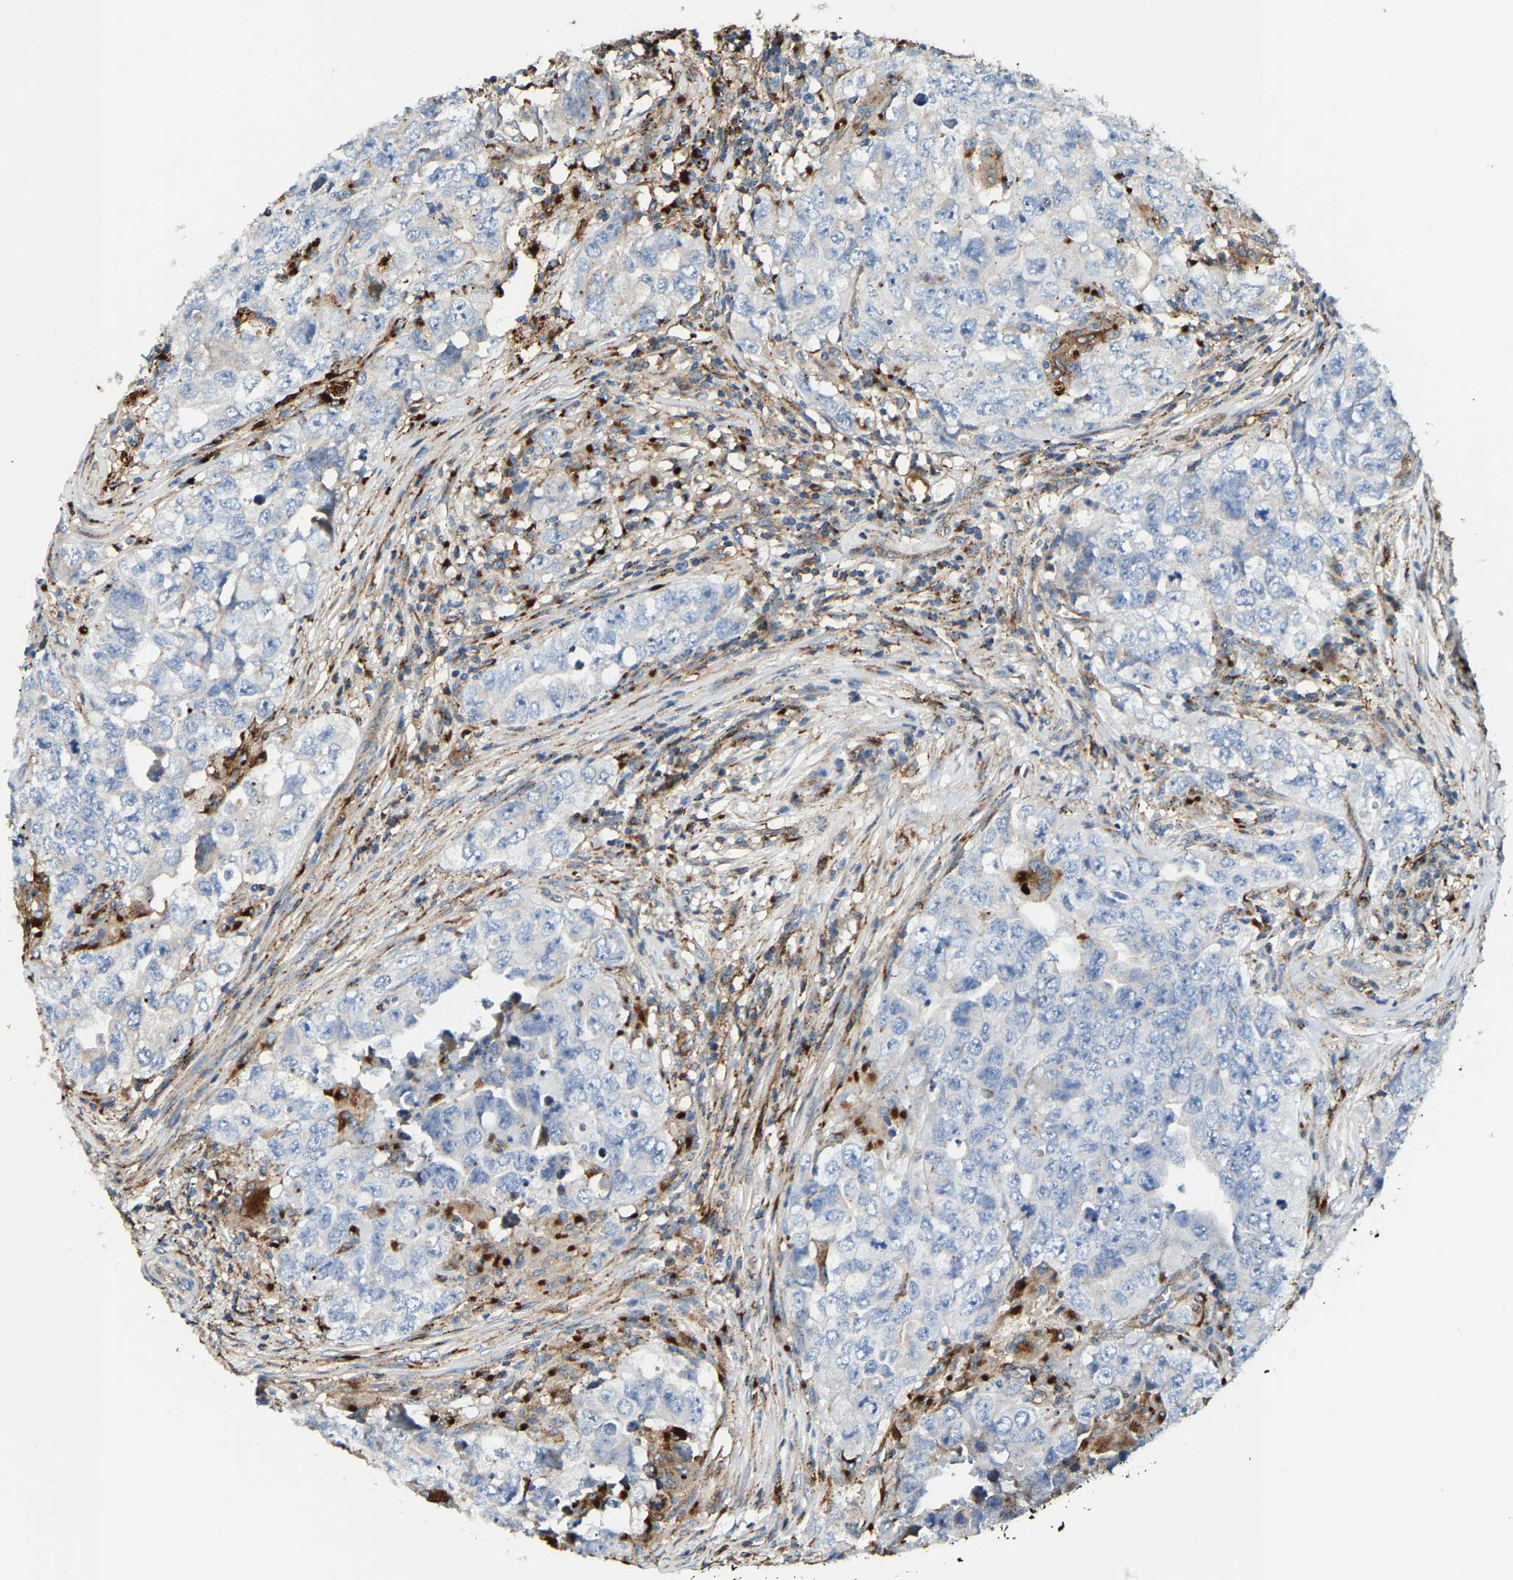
{"staining": {"intensity": "negative", "quantity": "none", "location": "none"}, "tissue": "testis cancer", "cell_type": "Tumor cells", "image_type": "cancer", "snomed": [{"axis": "morphology", "description": "Seminoma, NOS"}, {"axis": "morphology", "description": "Carcinoma, Embryonal, NOS"}, {"axis": "topography", "description": "Testis"}], "caption": "Immunohistochemistry of human testis cancer exhibits no positivity in tumor cells.", "gene": "DPP7", "patient": {"sex": "male", "age": 43}}